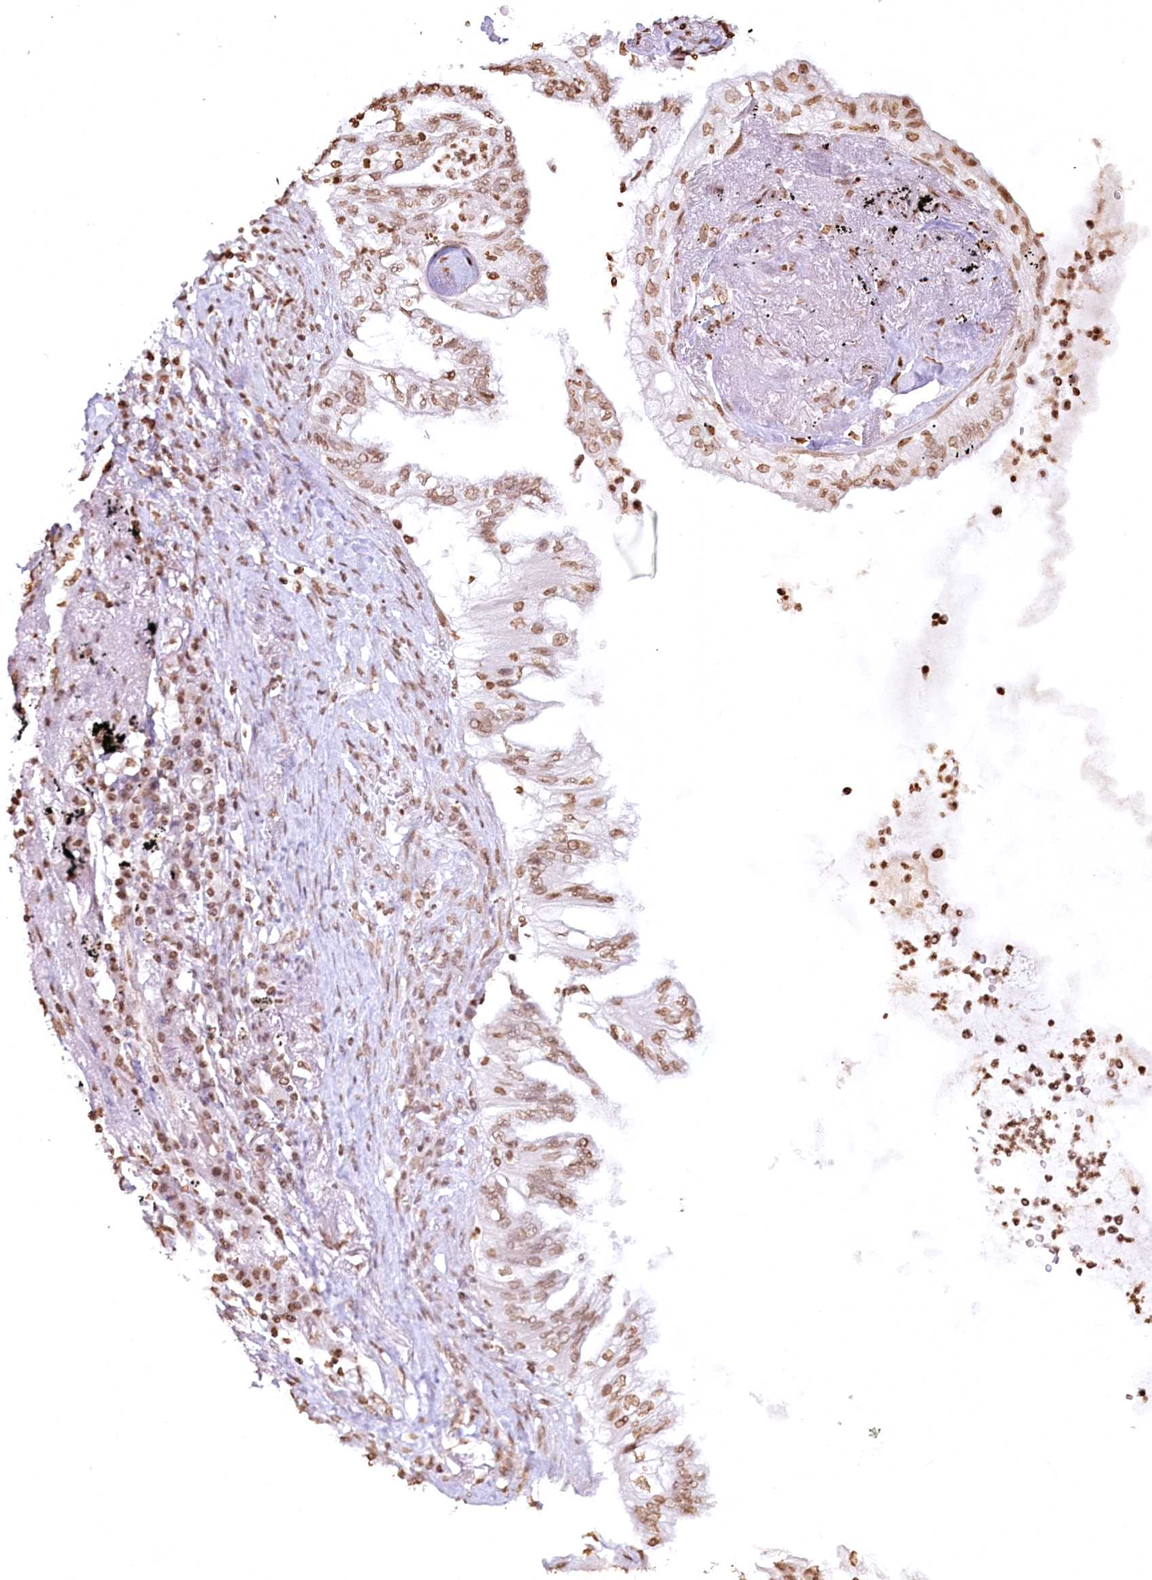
{"staining": {"intensity": "moderate", "quantity": ">75%", "location": "nuclear"}, "tissue": "lung cancer", "cell_type": "Tumor cells", "image_type": "cancer", "snomed": [{"axis": "morphology", "description": "Adenocarcinoma, NOS"}, {"axis": "topography", "description": "Lung"}], "caption": "IHC staining of lung adenocarcinoma, which shows medium levels of moderate nuclear expression in approximately >75% of tumor cells indicating moderate nuclear protein expression. The staining was performed using DAB (brown) for protein detection and nuclei were counterstained in hematoxylin (blue).", "gene": "FAM13A", "patient": {"sex": "female", "age": 70}}